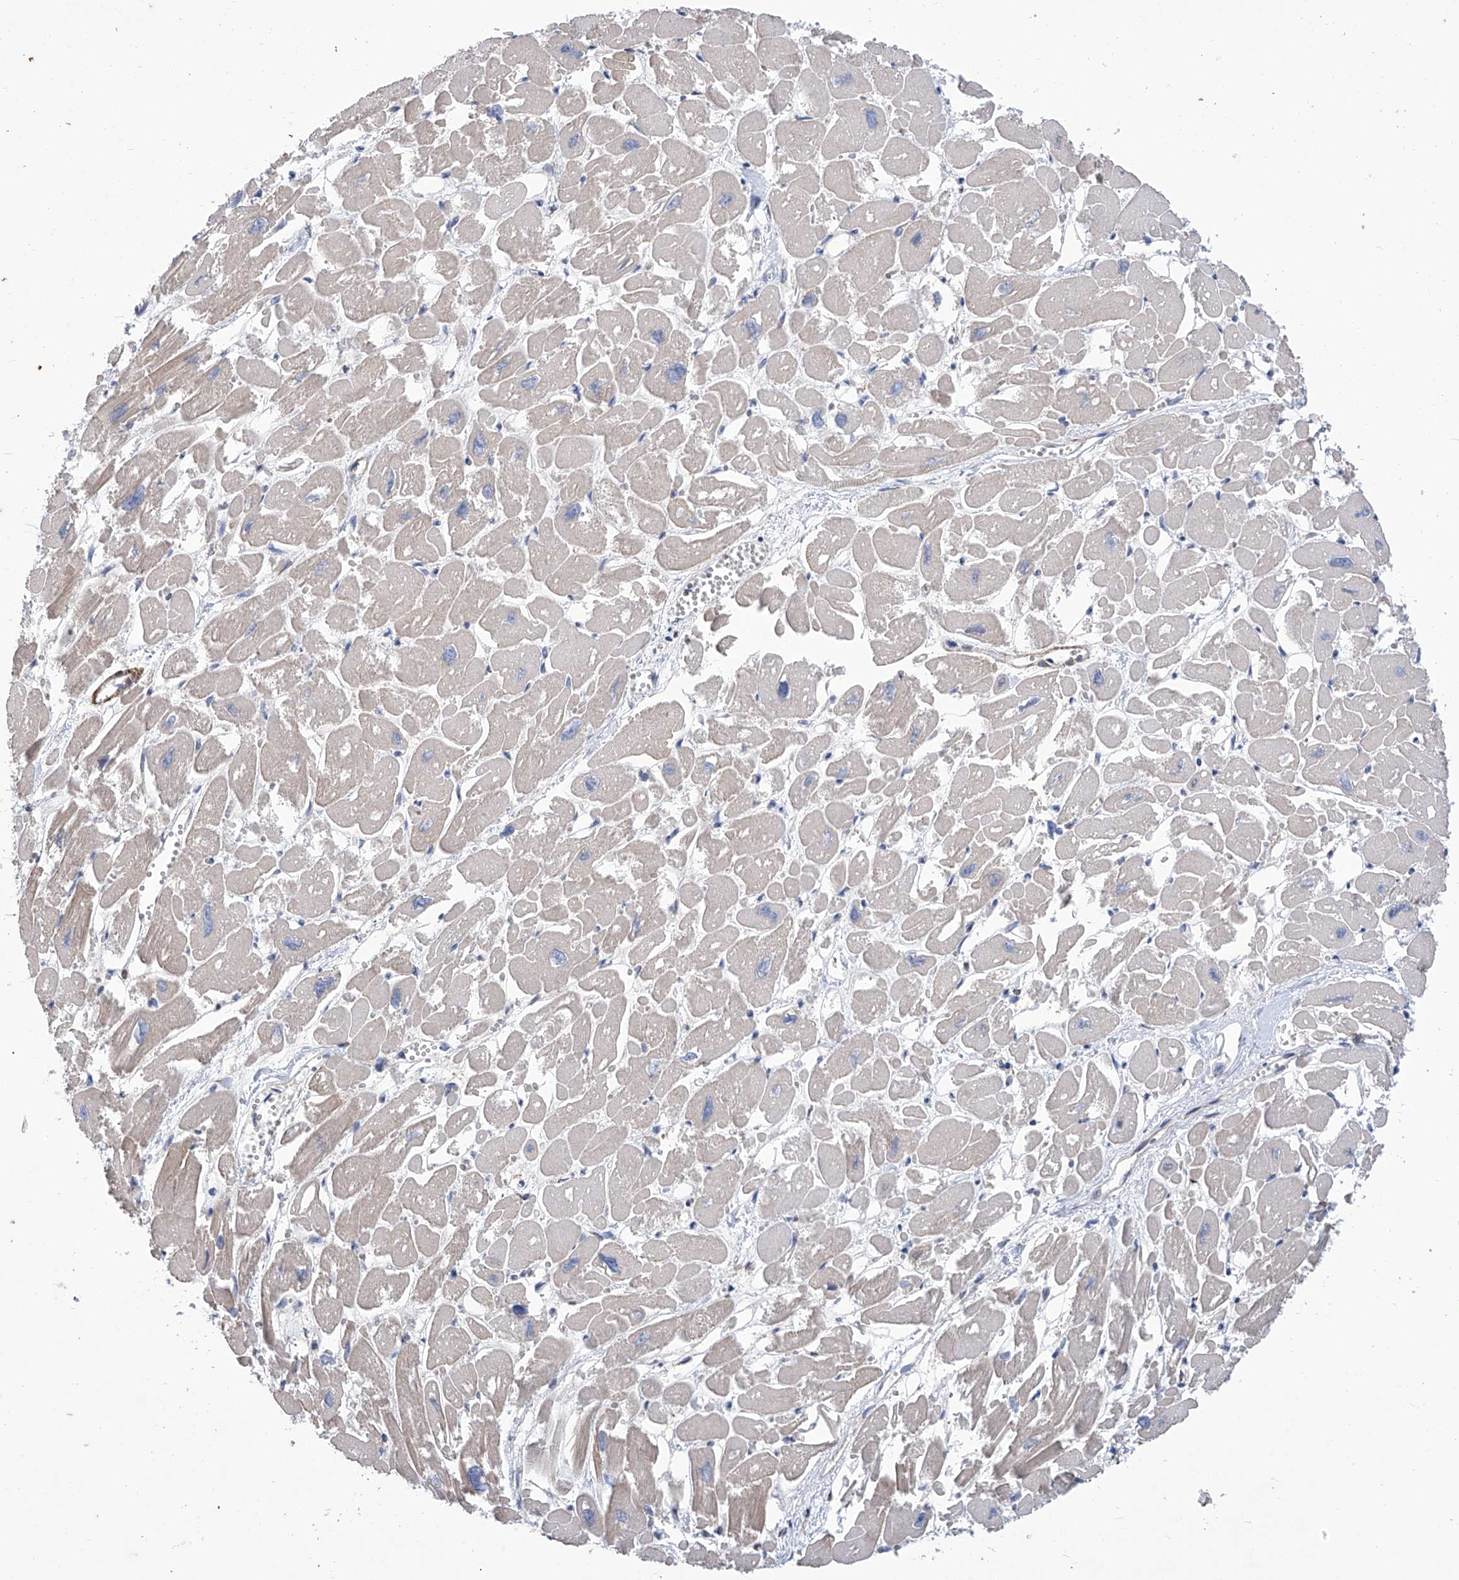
{"staining": {"intensity": "weak", "quantity": "25%-75%", "location": "cytoplasmic/membranous"}, "tissue": "heart muscle", "cell_type": "Cardiomyocytes", "image_type": "normal", "snomed": [{"axis": "morphology", "description": "Normal tissue, NOS"}, {"axis": "topography", "description": "Heart"}], "caption": "An immunohistochemistry image of benign tissue is shown. Protein staining in brown shows weak cytoplasmic/membranous positivity in heart muscle within cardiomyocytes. (IHC, brightfield microscopy, high magnification).", "gene": "SMS", "patient": {"sex": "male", "age": 54}}